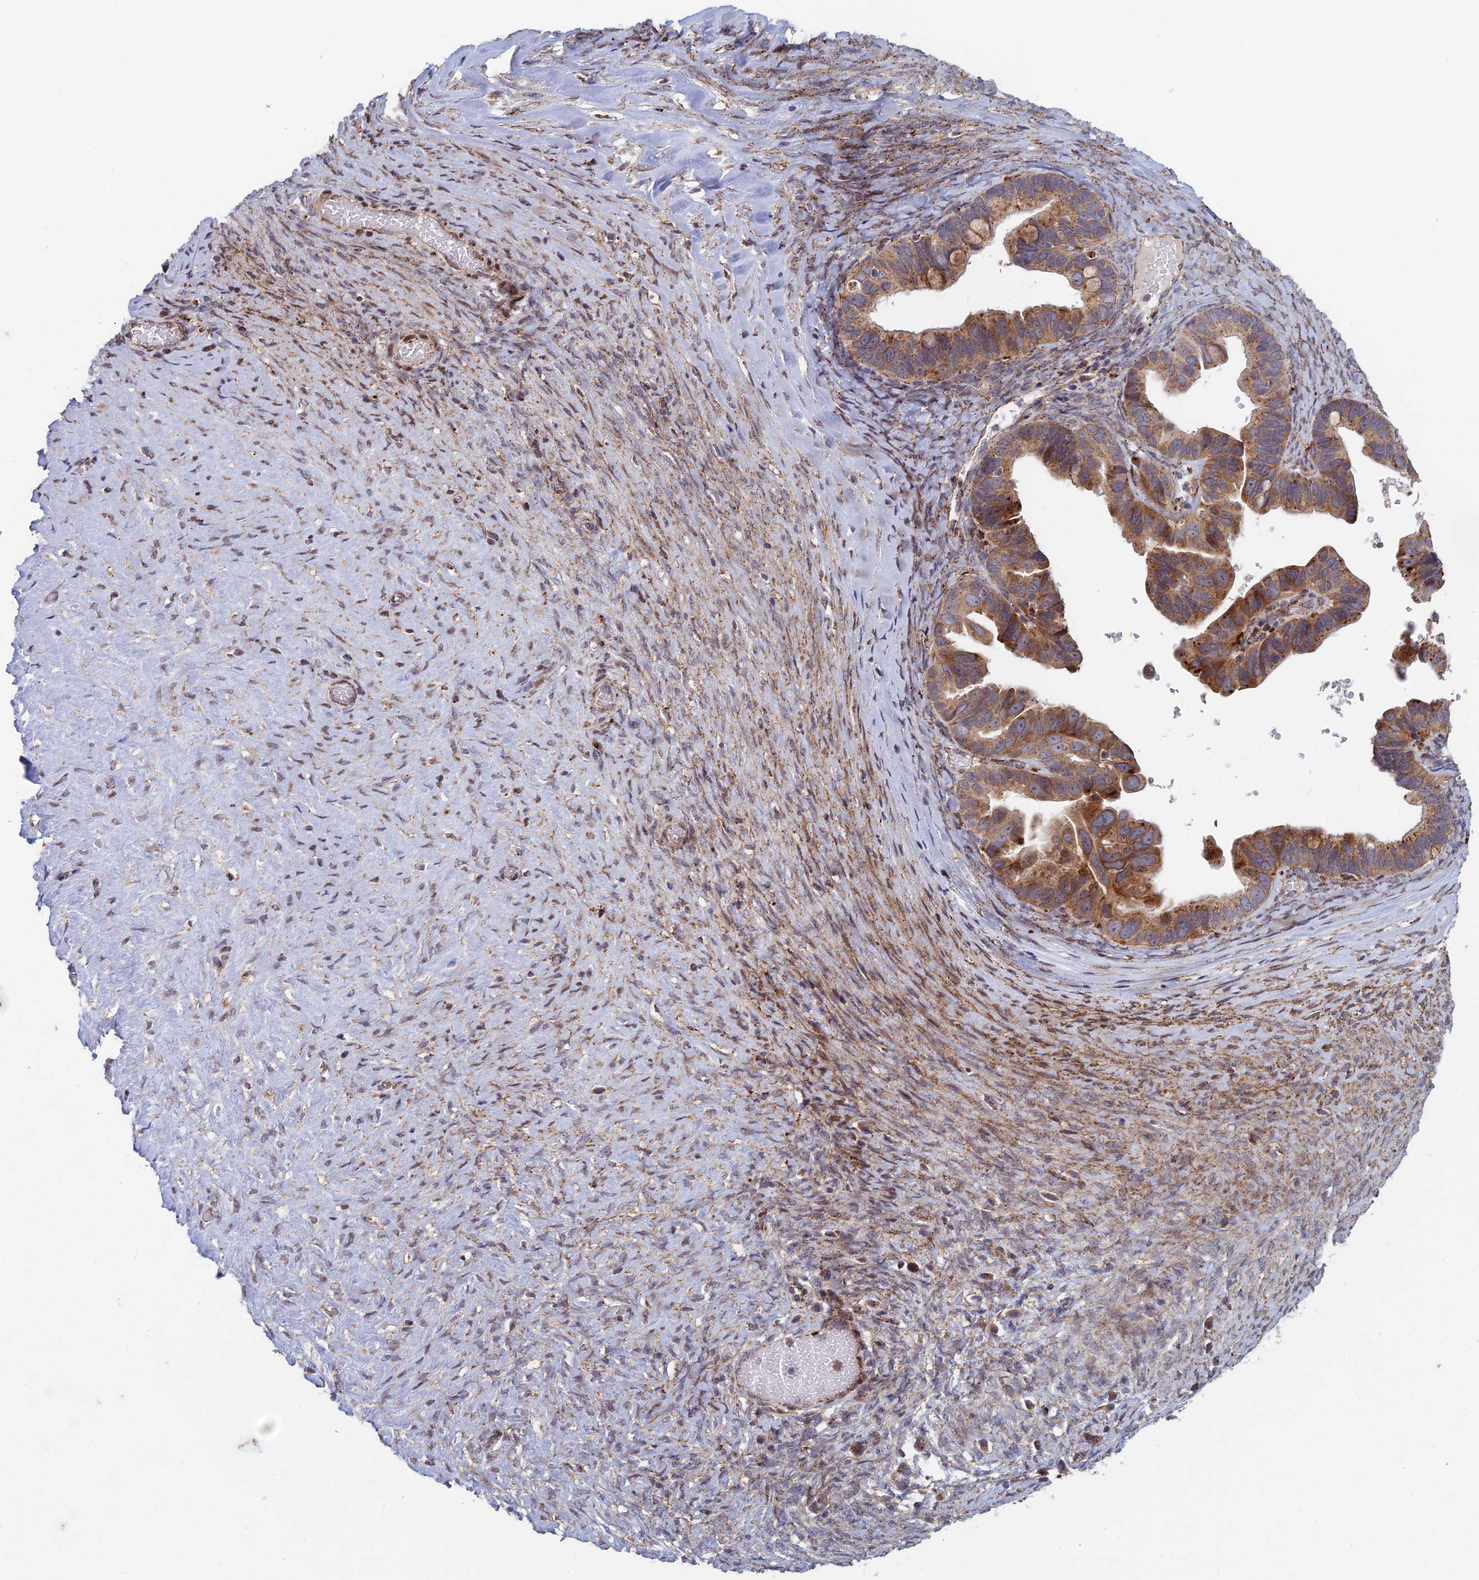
{"staining": {"intensity": "strong", "quantity": ">75%", "location": "cytoplasmic/membranous"}, "tissue": "ovarian cancer", "cell_type": "Tumor cells", "image_type": "cancer", "snomed": [{"axis": "morphology", "description": "Cystadenocarcinoma, serous, NOS"}, {"axis": "topography", "description": "Ovary"}], "caption": "Strong cytoplasmic/membranous protein staining is present in about >75% of tumor cells in ovarian serous cystadenocarcinoma.", "gene": "FOXS1", "patient": {"sex": "female", "age": 56}}